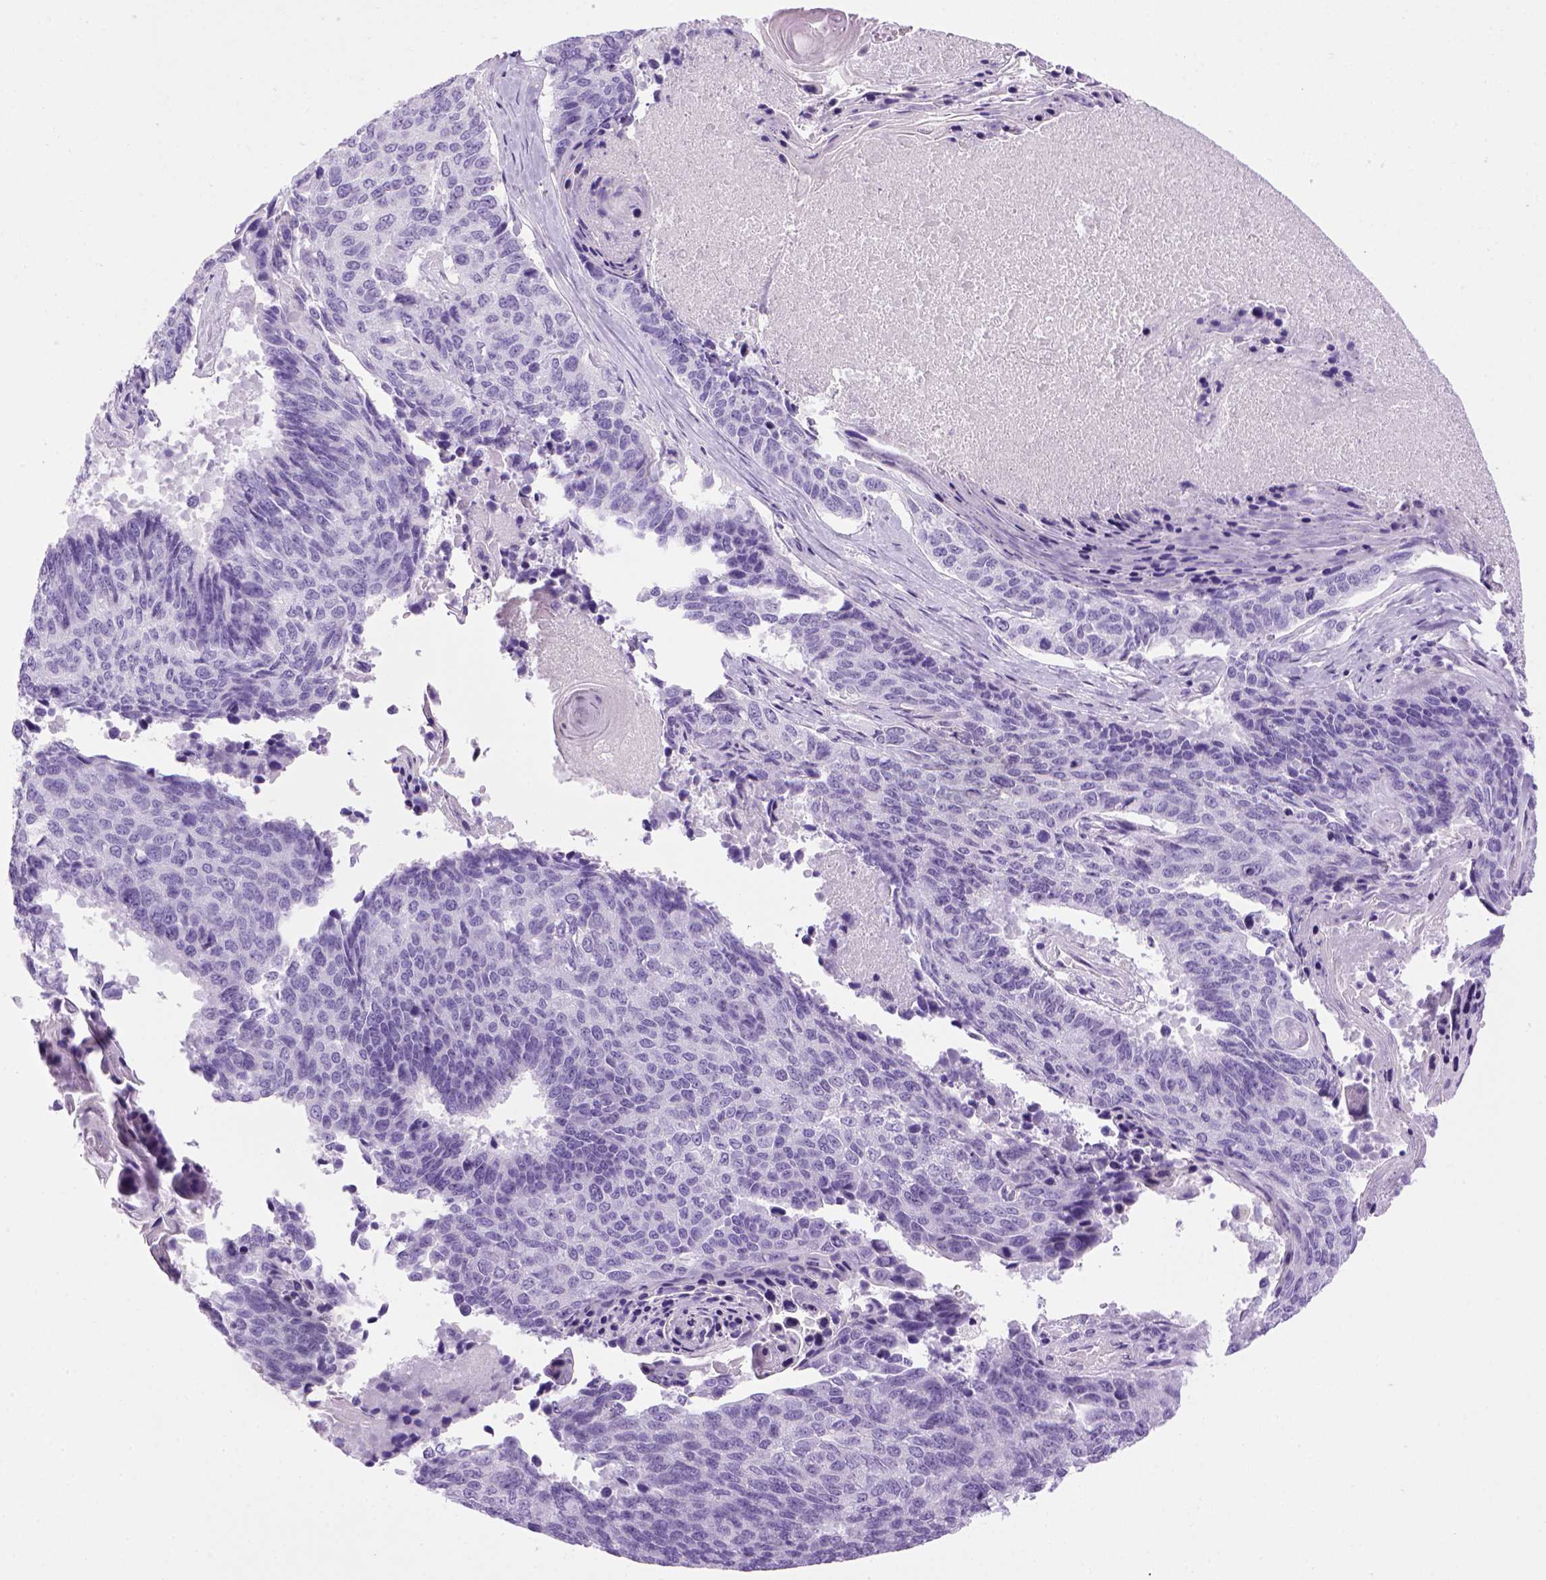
{"staining": {"intensity": "negative", "quantity": "none", "location": "none"}, "tissue": "lung cancer", "cell_type": "Tumor cells", "image_type": "cancer", "snomed": [{"axis": "morphology", "description": "Squamous cell carcinoma, NOS"}, {"axis": "topography", "description": "Lung"}], "caption": "IHC of squamous cell carcinoma (lung) displays no positivity in tumor cells.", "gene": "SGCG", "patient": {"sex": "male", "age": 73}}